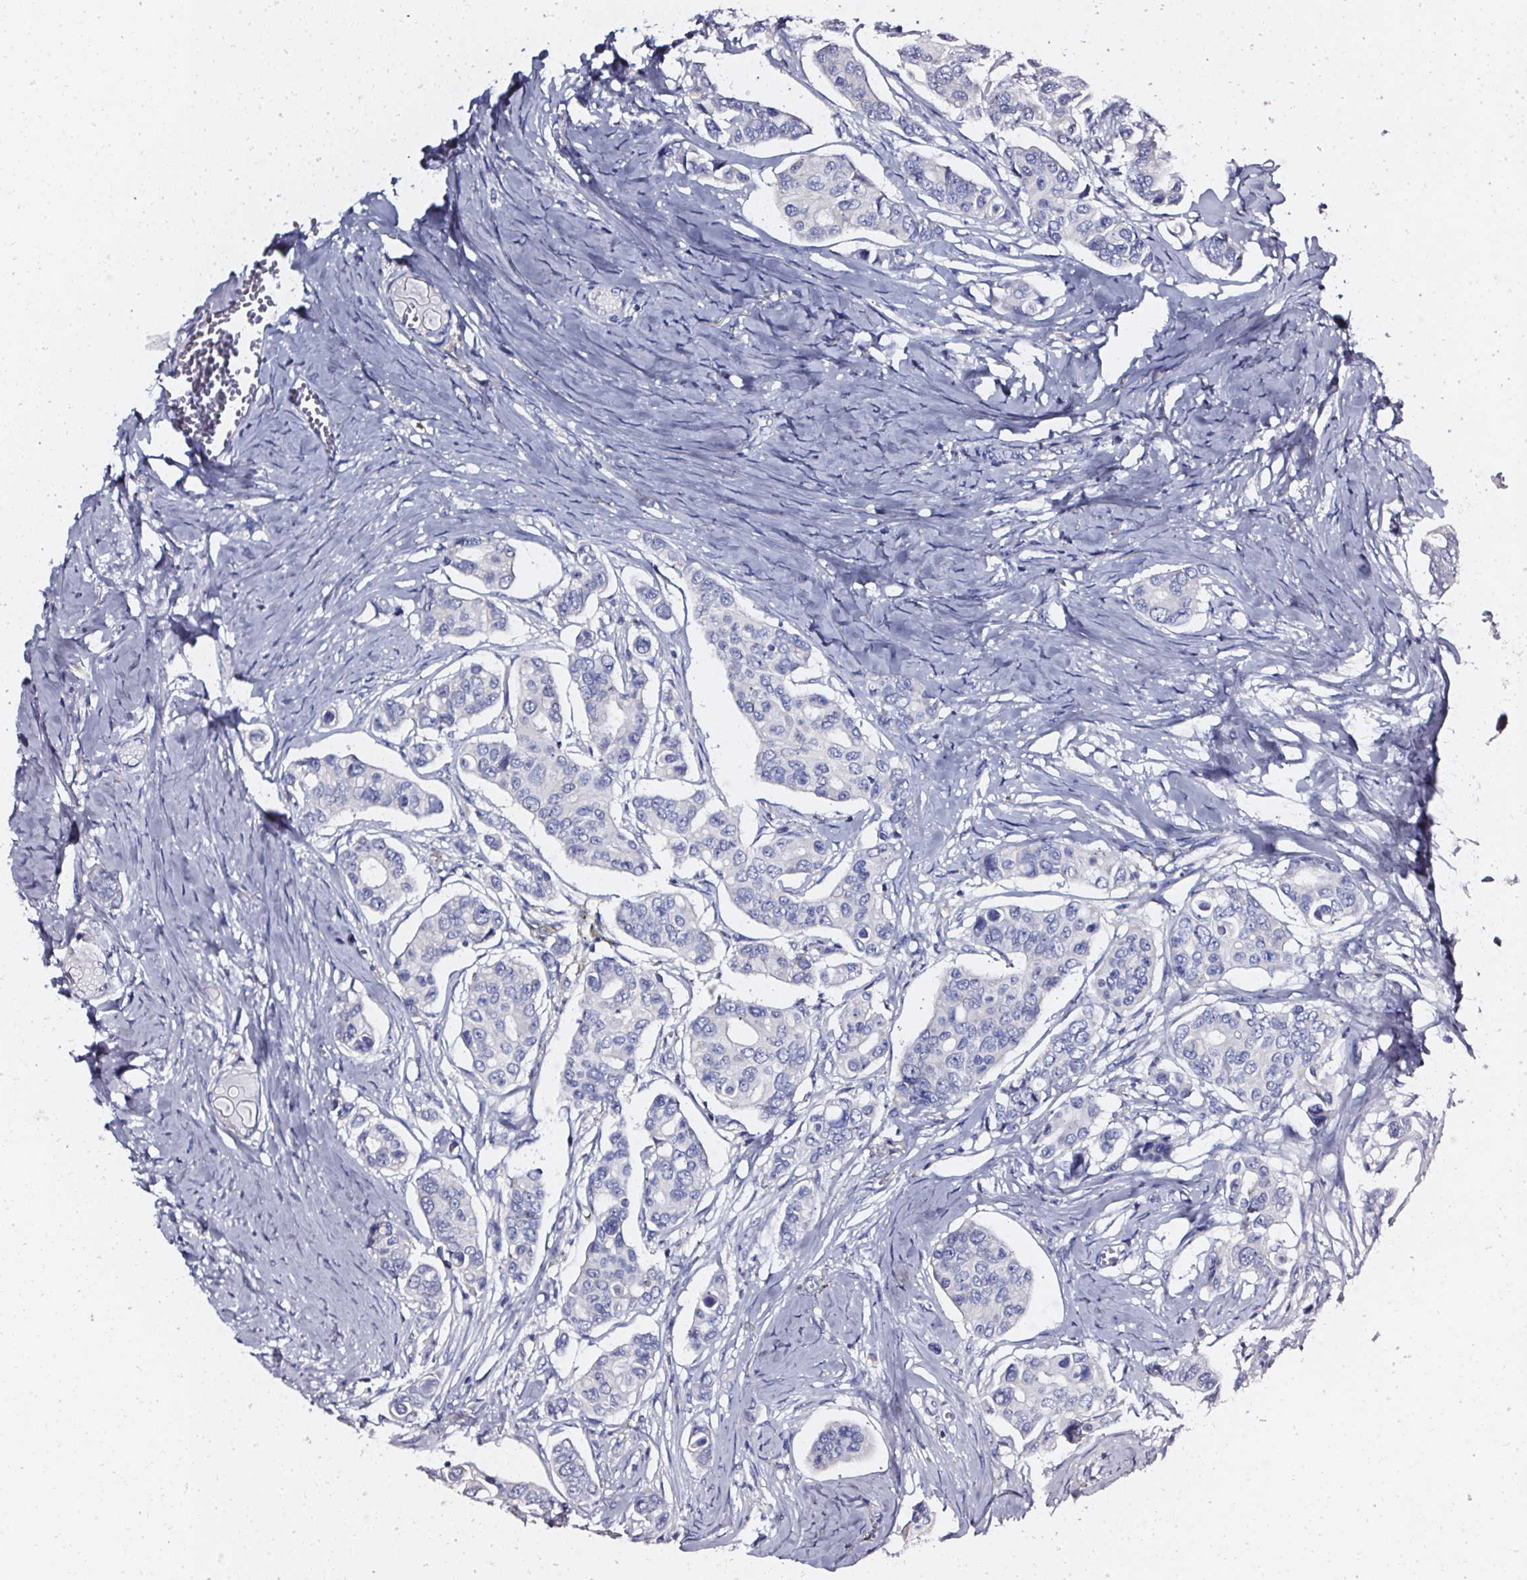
{"staining": {"intensity": "negative", "quantity": "none", "location": "none"}, "tissue": "breast cancer", "cell_type": "Tumor cells", "image_type": "cancer", "snomed": [{"axis": "morphology", "description": "Duct carcinoma"}, {"axis": "topography", "description": "Breast"}], "caption": "This is a photomicrograph of immunohistochemistry staining of breast cancer (infiltrating ductal carcinoma), which shows no staining in tumor cells.", "gene": "ELAVL2", "patient": {"sex": "female", "age": 54}}